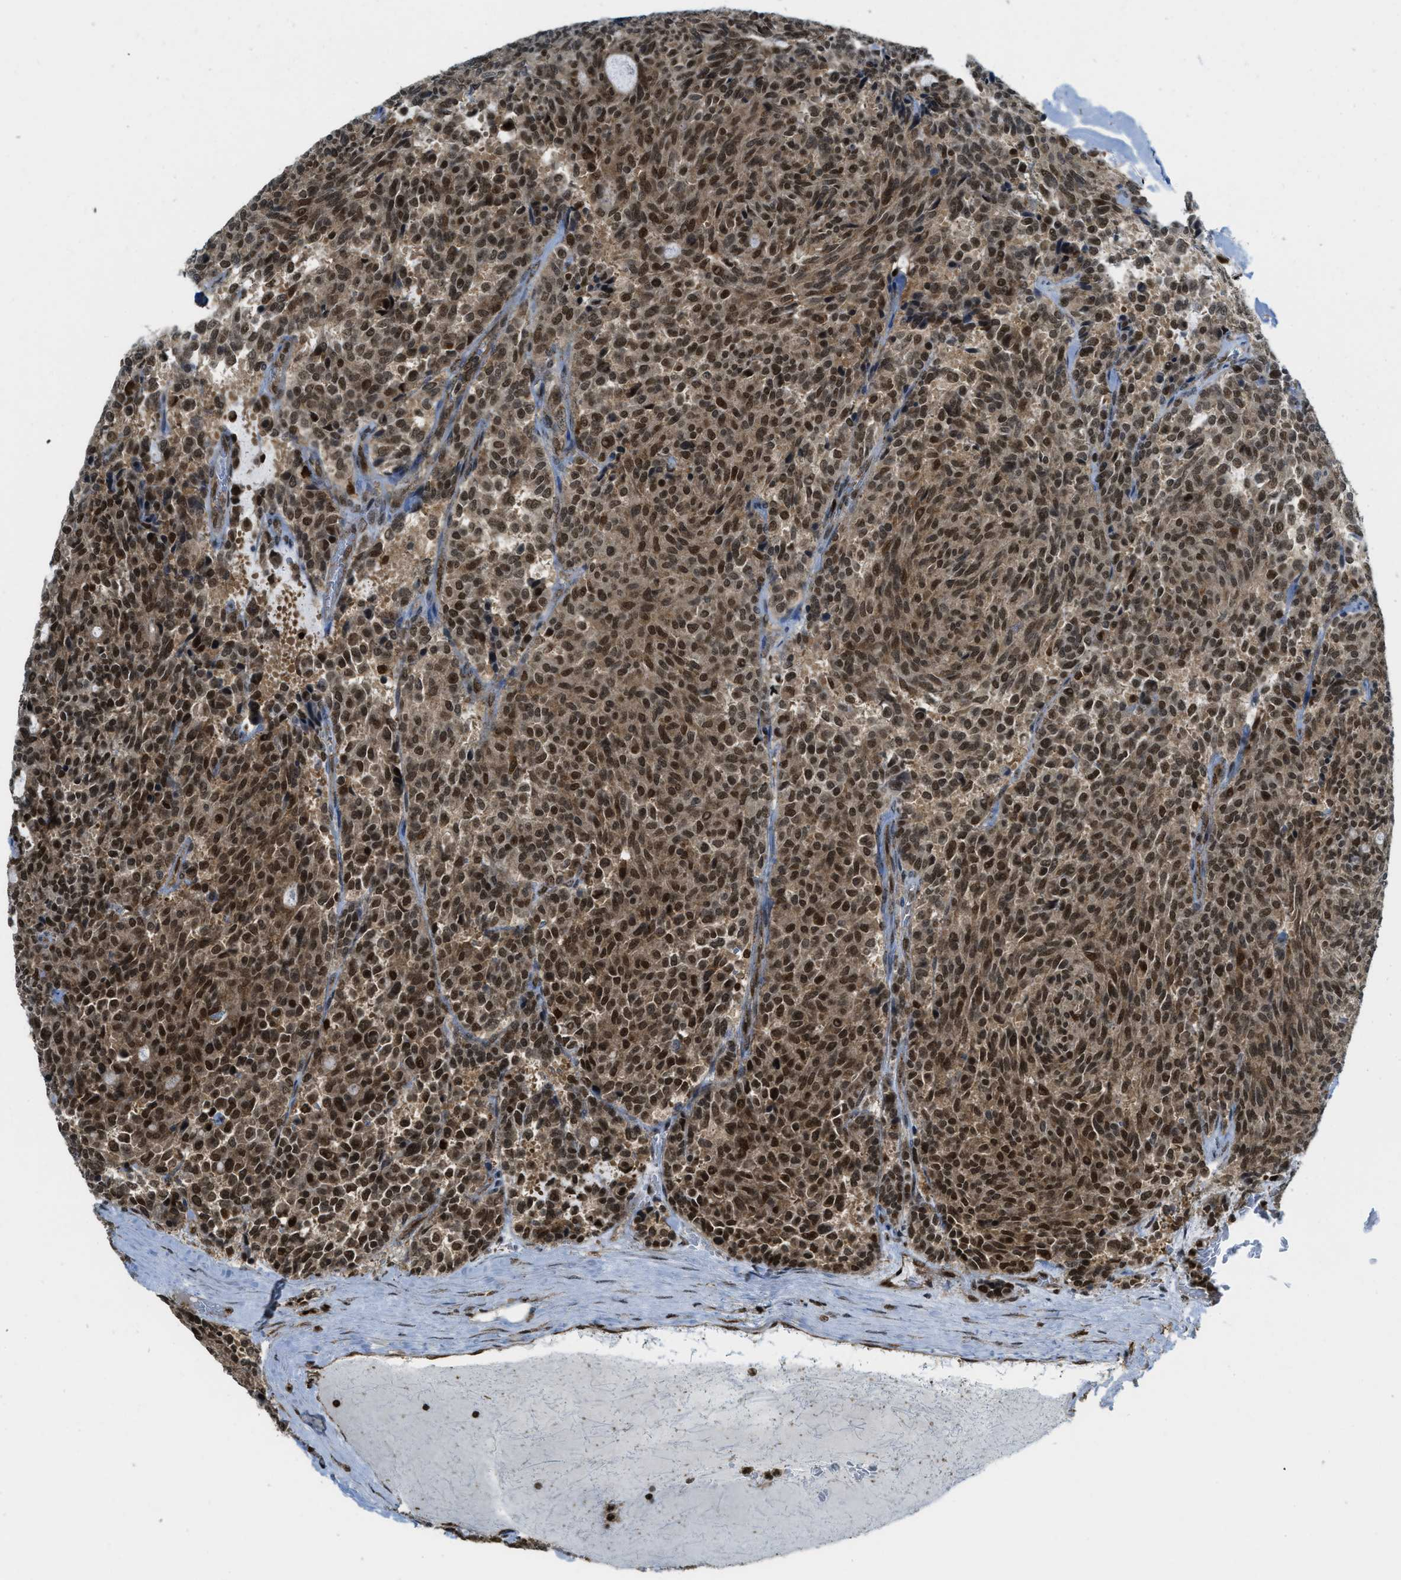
{"staining": {"intensity": "strong", "quantity": ">75%", "location": "nuclear"}, "tissue": "carcinoid", "cell_type": "Tumor cells", "image_type": "cancer", "snomed": [{"axis": "morphology", "description": "Carcinoid, malignant, NOS"}, {"axis": "topography", "description": "Pancreas"}], "caption": "An IHC micrograph of neoplastic tissue is shown. Protein staining in brown labels strong nuclear positivity in carcinoid (malignant) within tumor cells. Immunohistochemistry (ihc) stains the protein of interest in brown and the nuclei are stained blue.", "gene": "TNPO1", "patient": {"sex": "female", "age": 54}}